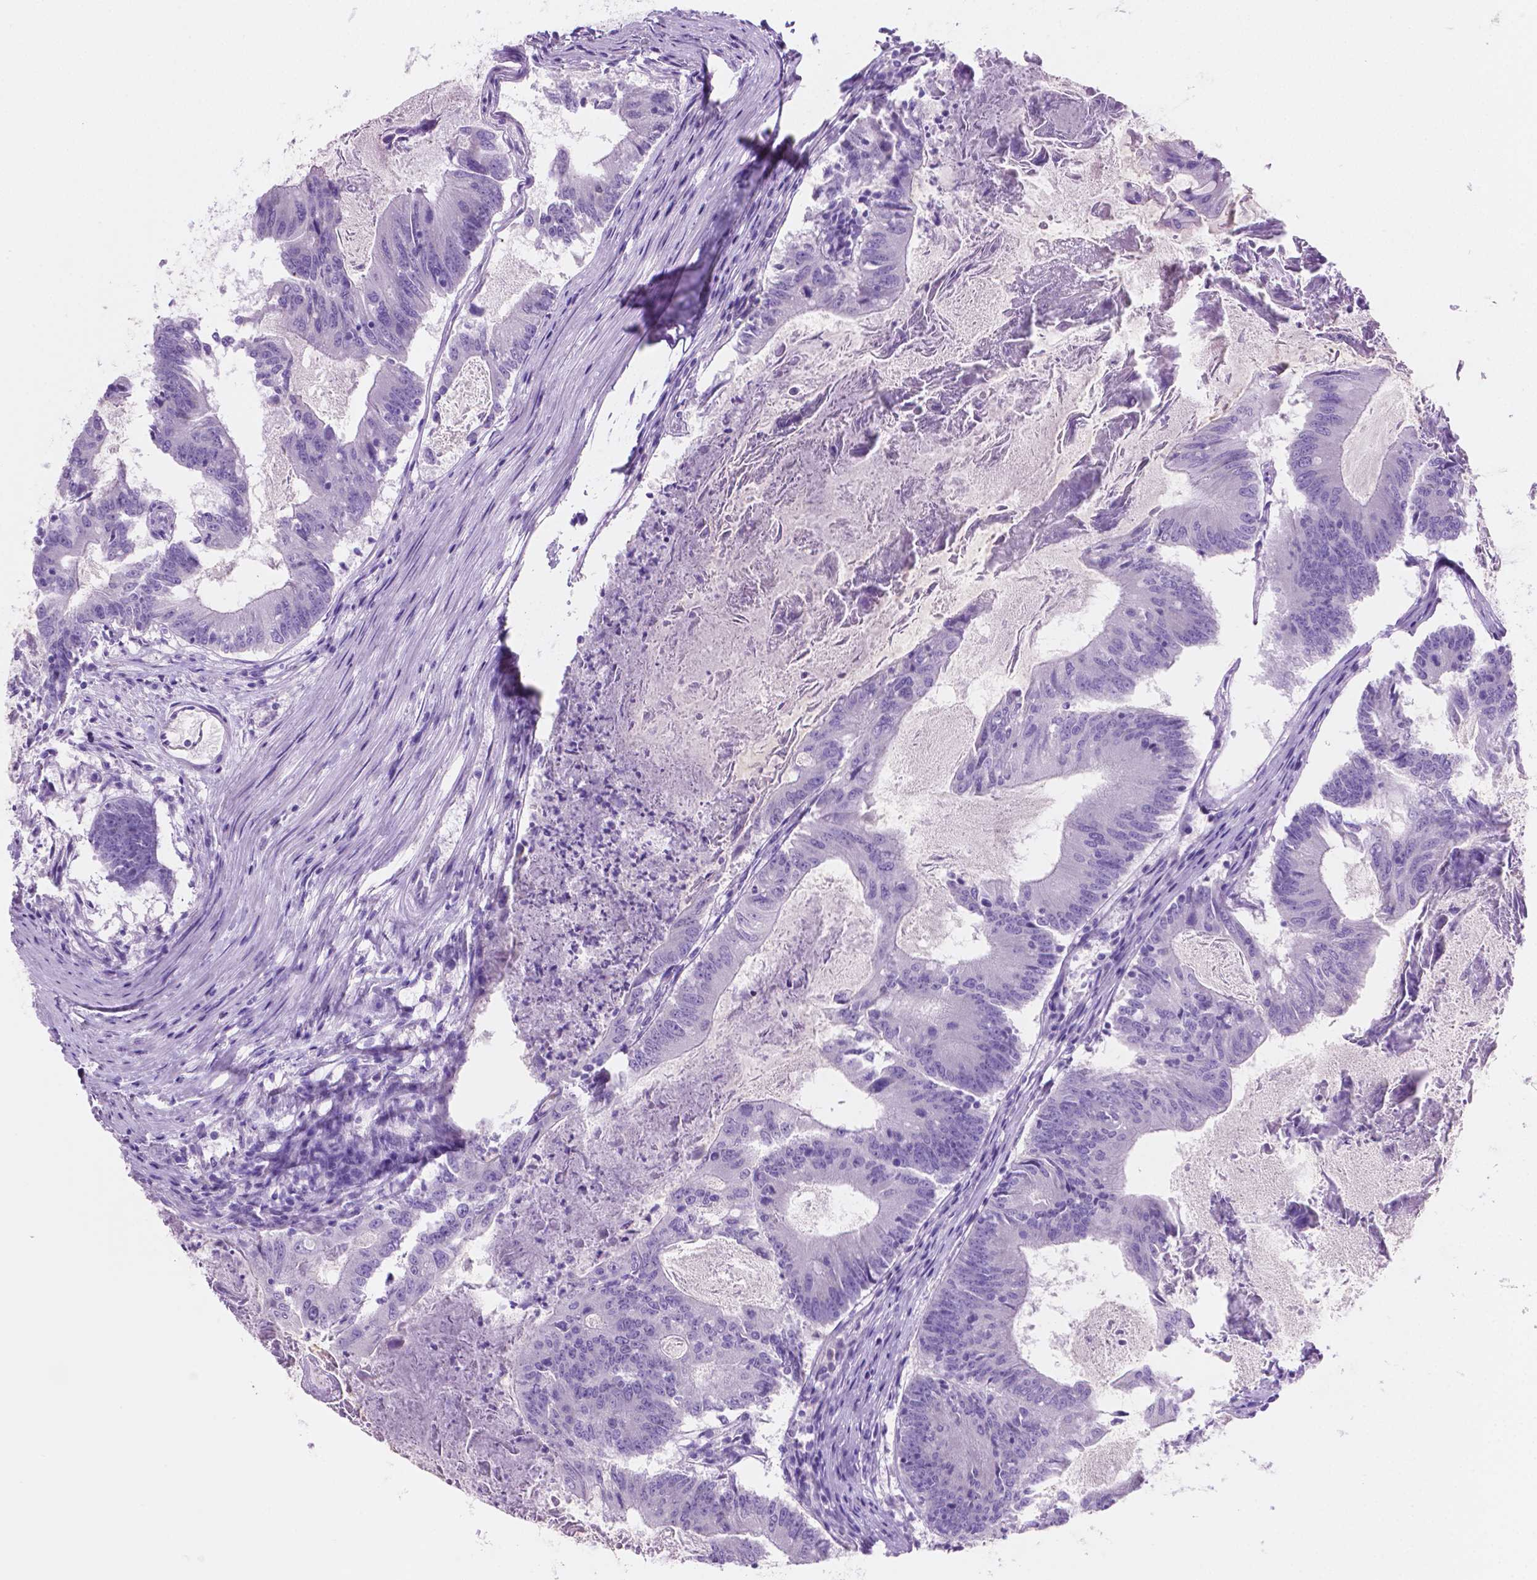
{"staining": {"intensity": "negative", "quantity": "none", "location": "none"}, "tissue": "colorectal cancer", "cell_type": "Tumor cells", "image_type": "cancer", "snomed": [{"axis": "morphology", "description": "Adenocarcinoma, NOS"}, {"axis": "topography", "description": "Colon"}], "caption": "Tumor cells are negative for brown protein staining in adenocarcinoma (colorectal).", "gene": "GRIN2B", "patient": {"sex": "female", "age": 70}}